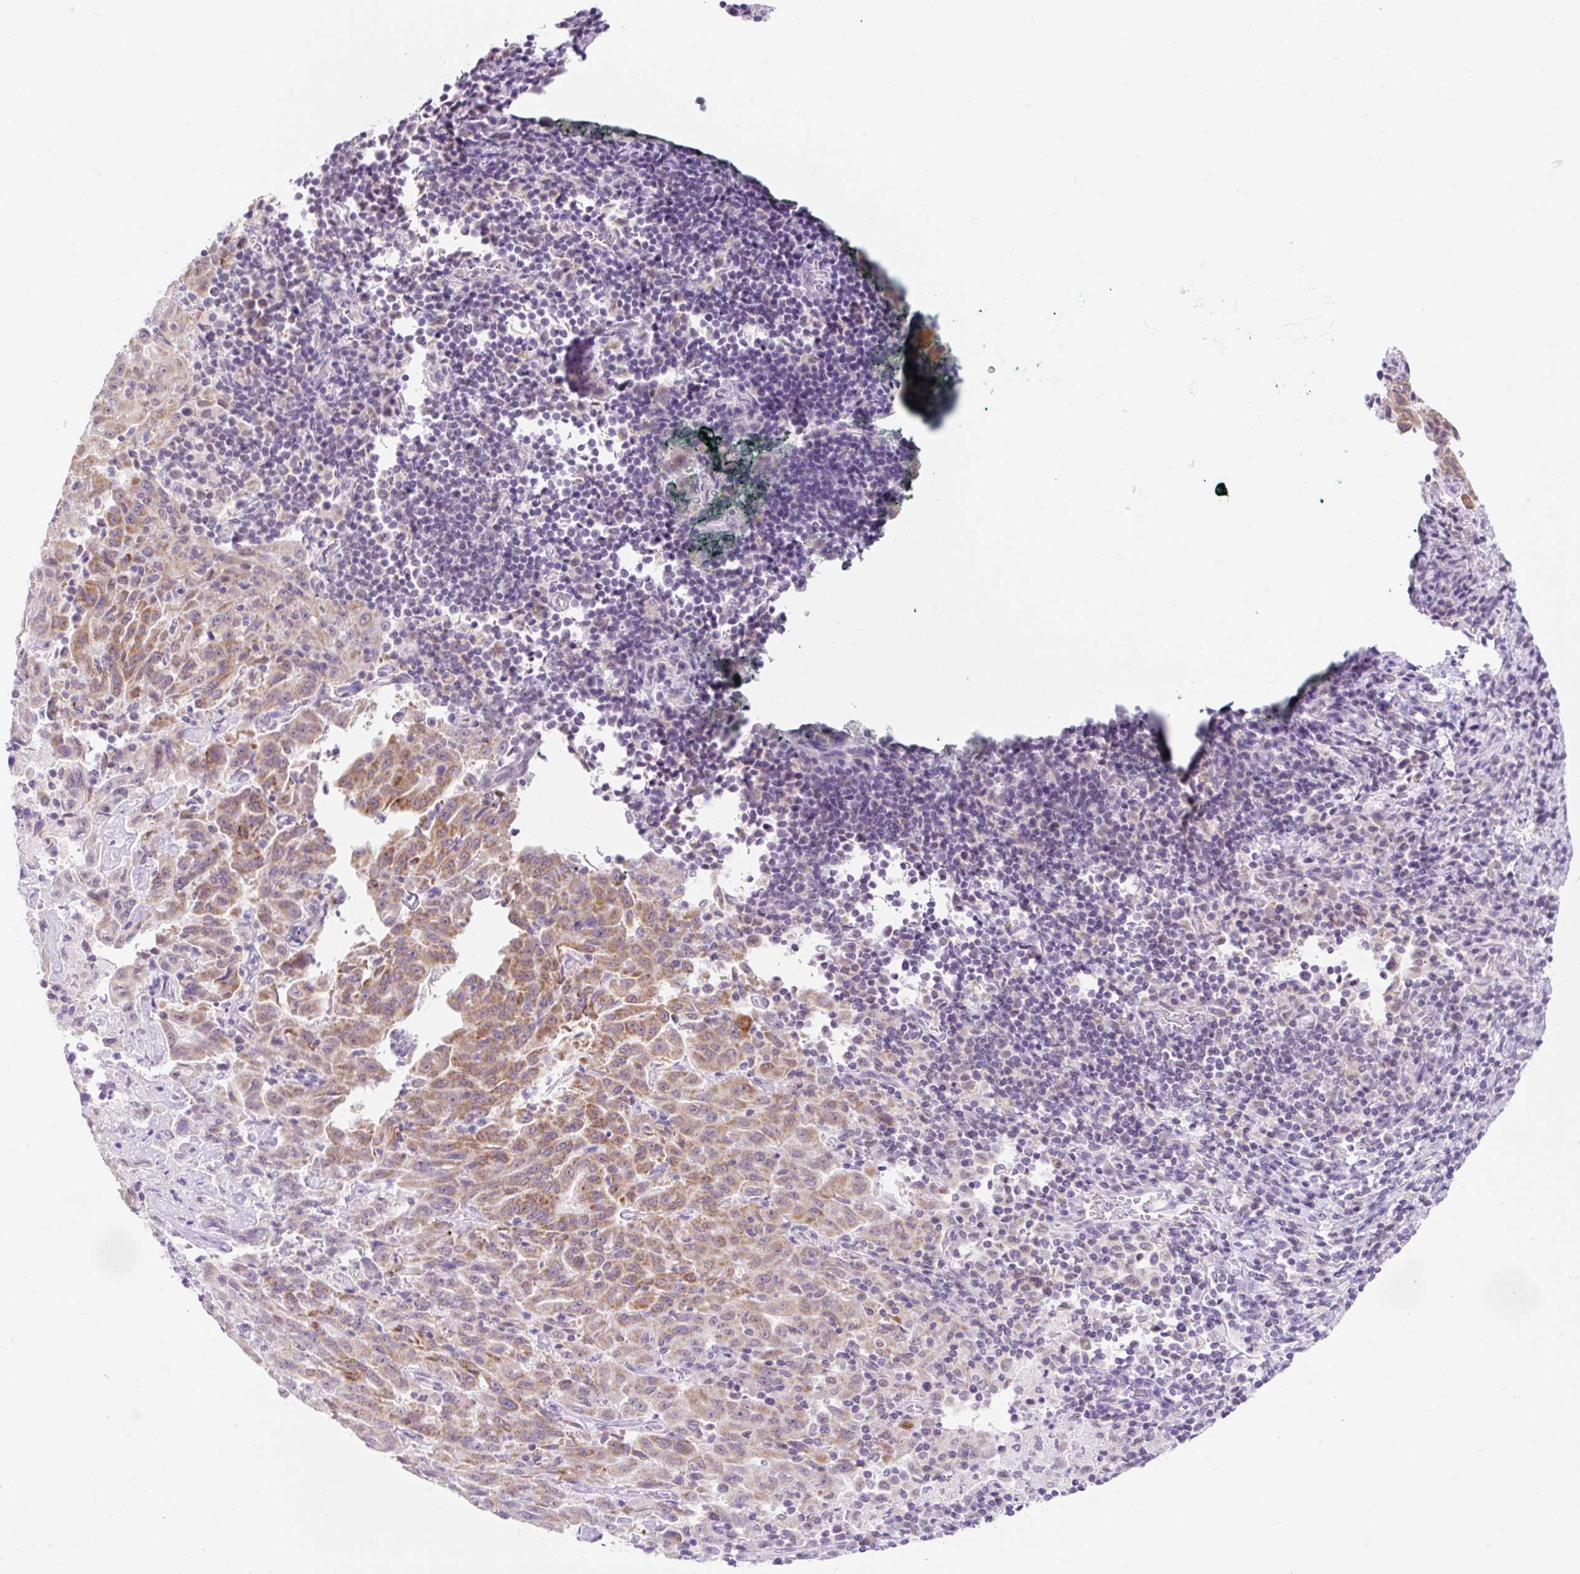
{"staining": {"intensity": "moderate", "quantity": ">75%", "location": "cytoplasmic/membranous"}, "tissue": "pancreatic cancer", "cell_type": "Tumor cells", "image_type": "cancer", "snomed": [{"axis": "morphology", "description": "Adenocarcinoma, NOS"}, {"axis": "topography", "description": "Pancreas"}], "caption": "Immunohistochemical staining of human pancreatic cancer displays moderate cytoplasmic/membranous protein staining in about >75% of tumor cells.", "gene": "ITPK1", "patient": {"sex": "male", "age": 63}}